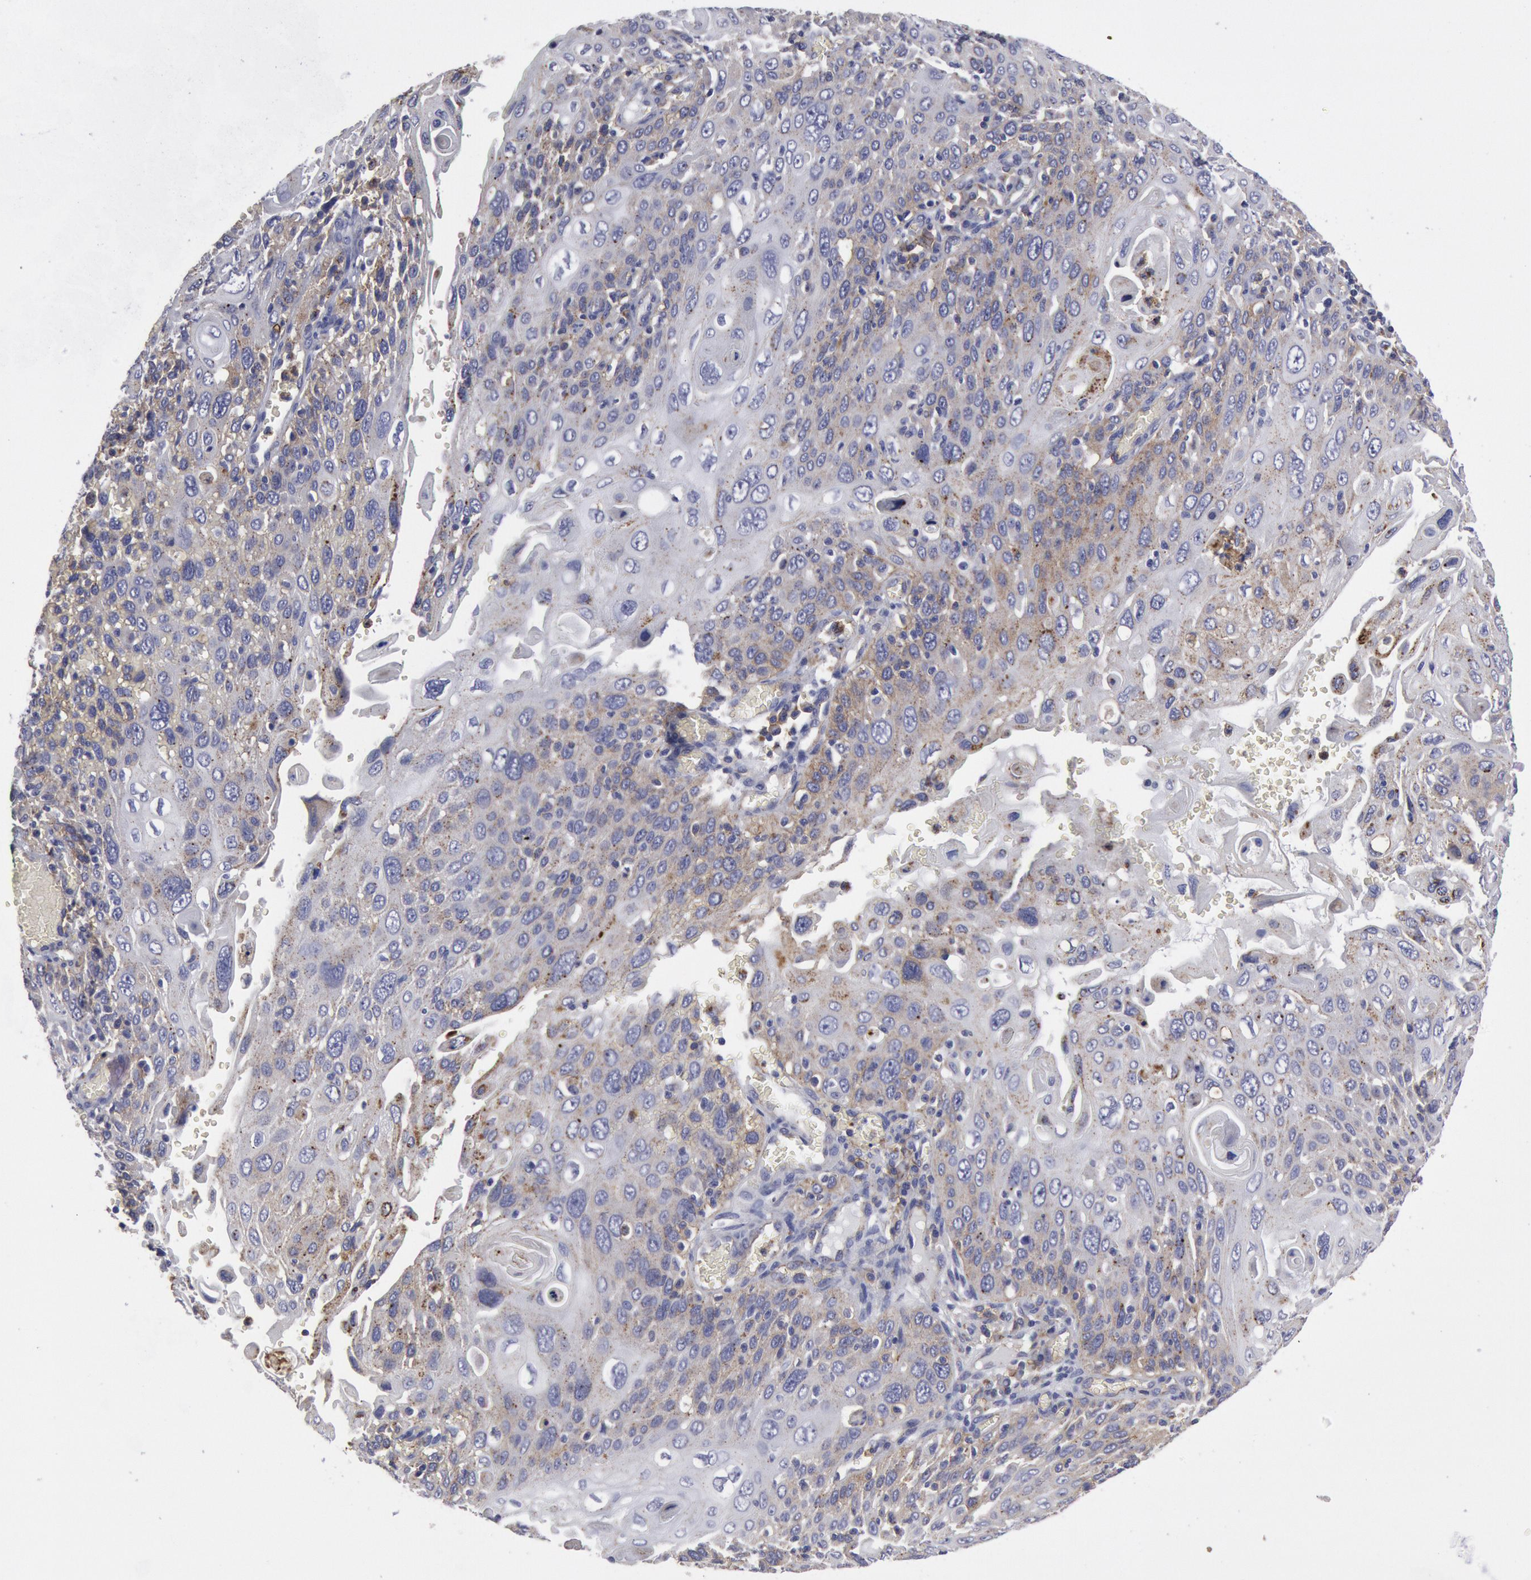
{"staining": {"intensity": "weak", "quantity": "<25%", "location": "cytoplasmic/membranous"}, "tissue": "cervical cancer", "cell_type": "Tumor cells", "image_type": "cancer", "snomed": [{"axis": "morphology", "description": "Squamous cell carcinoma, NOS"}, {"axis": "topography", "description": "Cervix"}], "caption": "This histopathology image is of cervical squamous cell carcinoma stained with IHC to label a protein in brown with the nuclei are counter-stained blue. There is no positivity in tumor cells.", "gene": "FLOT1", "patient": {"sex": "female", "age": 54}}